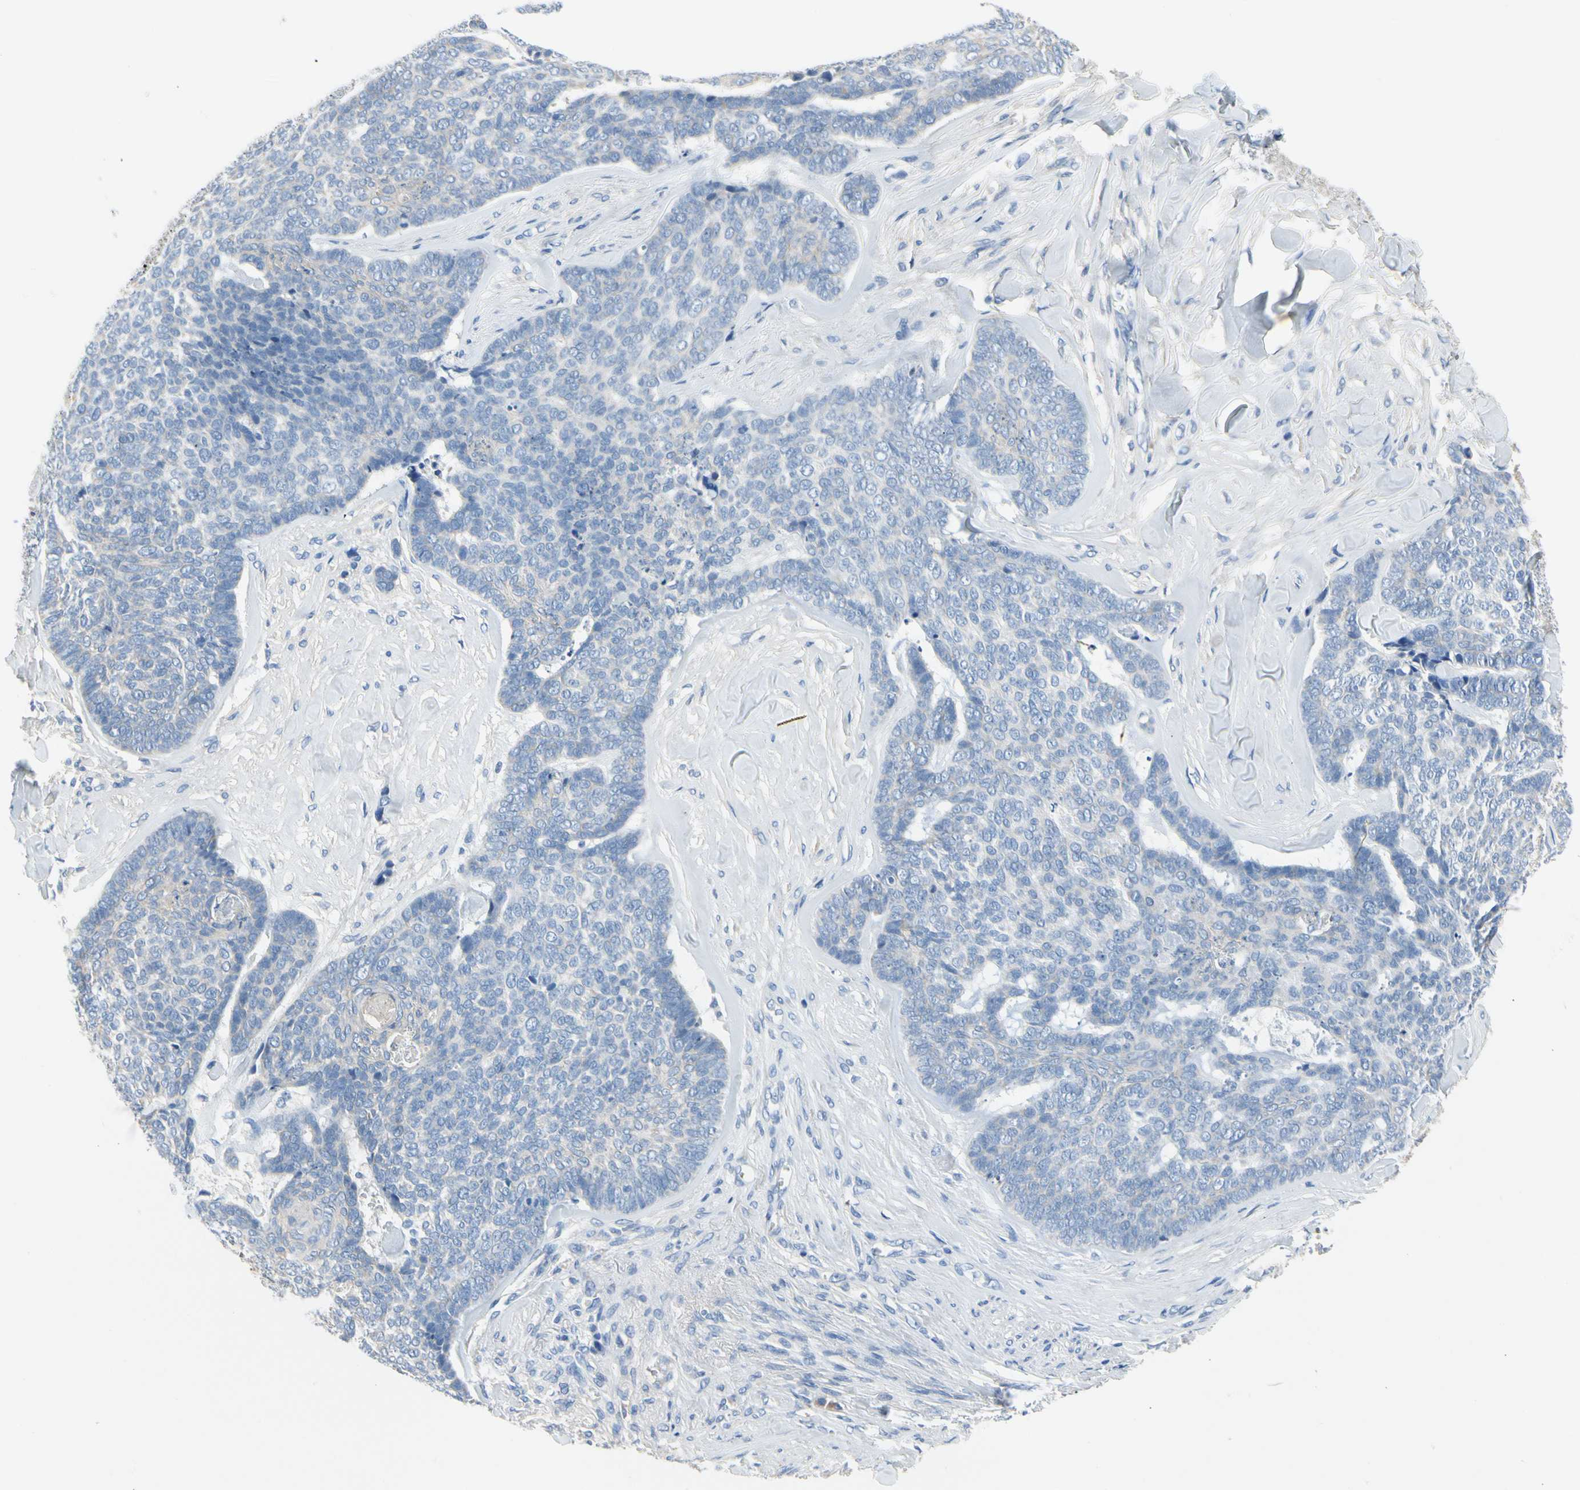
{"staining": {"intensity": "negative", "quantity": "none", "location": "none"}, "tissue": "skin cancer", "cell_type": "Tumor cells", "image_type": "cancer", "snomed": [{"axis": "morphology", "description": "Basal cell carcinoma"}, {"axis": "topography", "description": "Skin"}], "caption": "Immunohistochemistry (IHC) micrograph of neoplastic tissue: human skin cancer stained with DAB (3,3'-diaminobenzidine) reveals no significant protein positivity in tumor cells.", "gene": "CA14", "patient": {"sex": "male", "age": 84}}